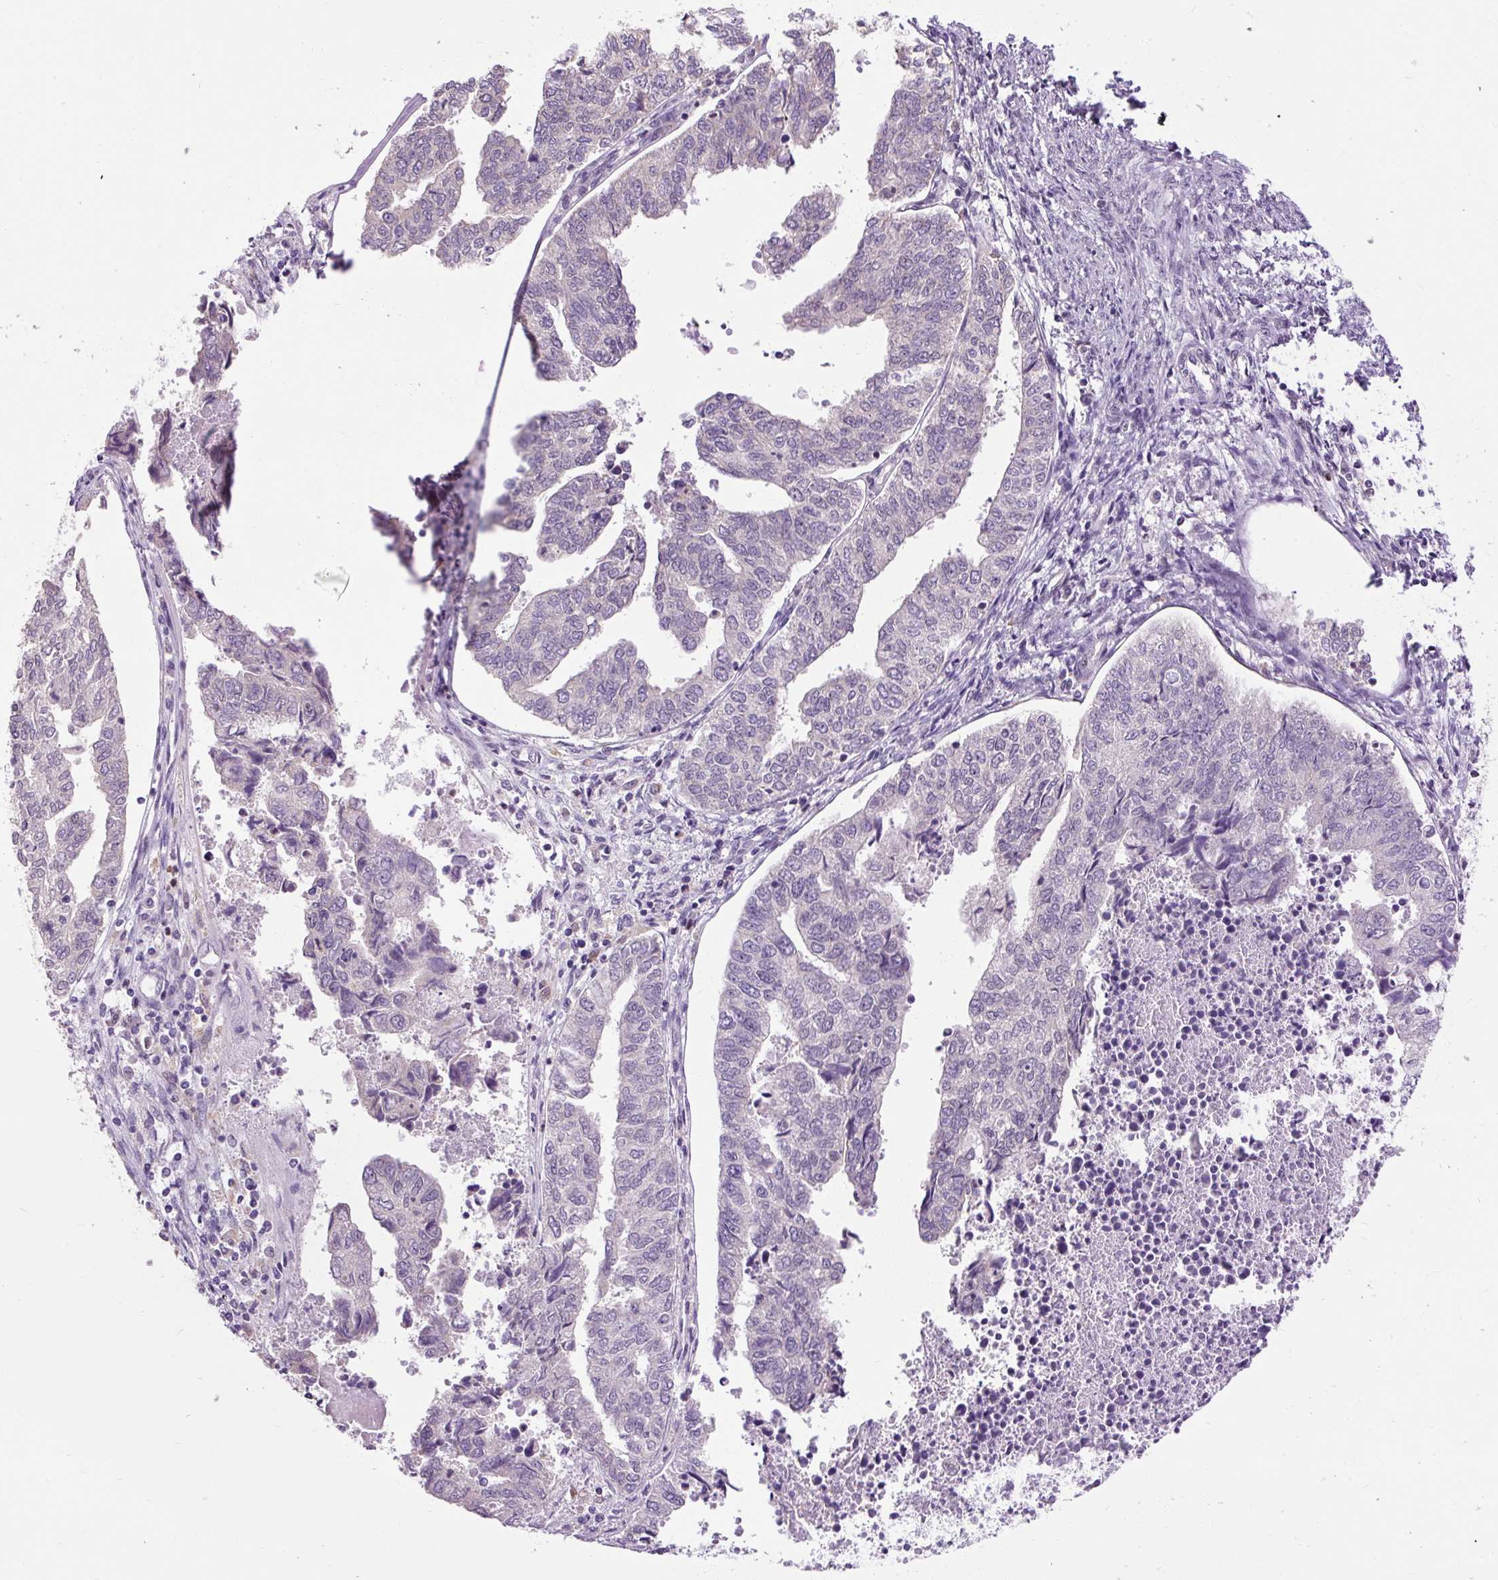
{"staining": {"intensity": "negative", "quantity": "none", "location": "none"}, "tissue": "endometrial cancer", "cell_type": "Tumor cells", "image_type": "cancer", "snomed": [{"axis": "morphology", "description": "Adenocarcinoma, NOS"}, {"axis": "topography", "description": "Endometrium"}], "caption": "The photomicrograph exhibits no significant staining in tumor cells of endometrial adenocarcinoma.", "gene": "ZNF672", "patient": {"sex": "female", "age": 73}}